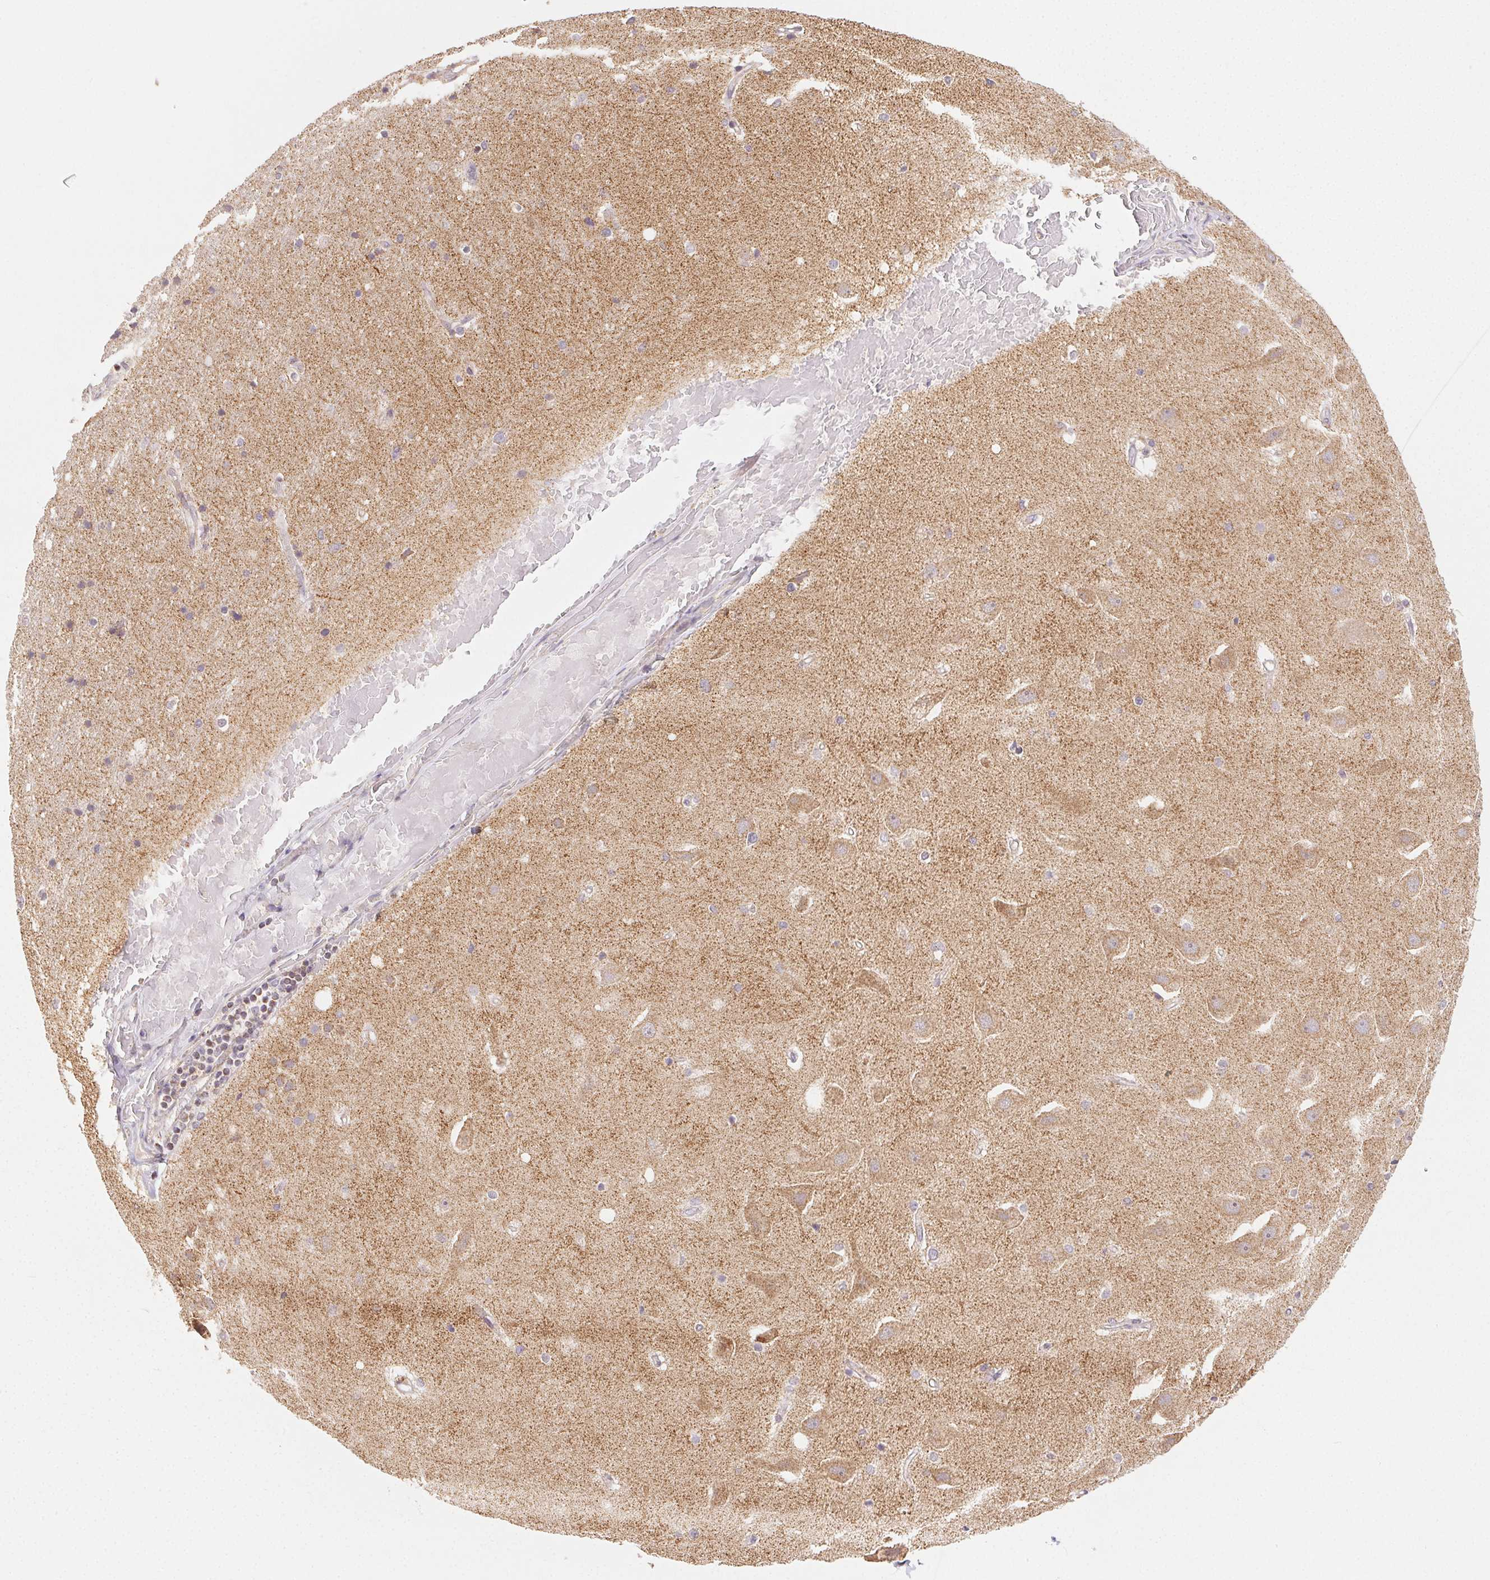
{"staining": {"intensity": "negative", "quantity": "none", "location": "none"}, "tissue": "hippocampus", "cell_type": "Glial cells", "image_type": "normal", "snomed": [{"axis": "morphology", "description": "Normal tissue, NOS"}, {"axis": "topography", "description": "Hippocampus"}], "caption": "A micrograph of hippocampus stained for a protein reveals no brown staining in glial cells.", "gene": "CLASP1", "patient": {"sex": "male", "age": 63}}